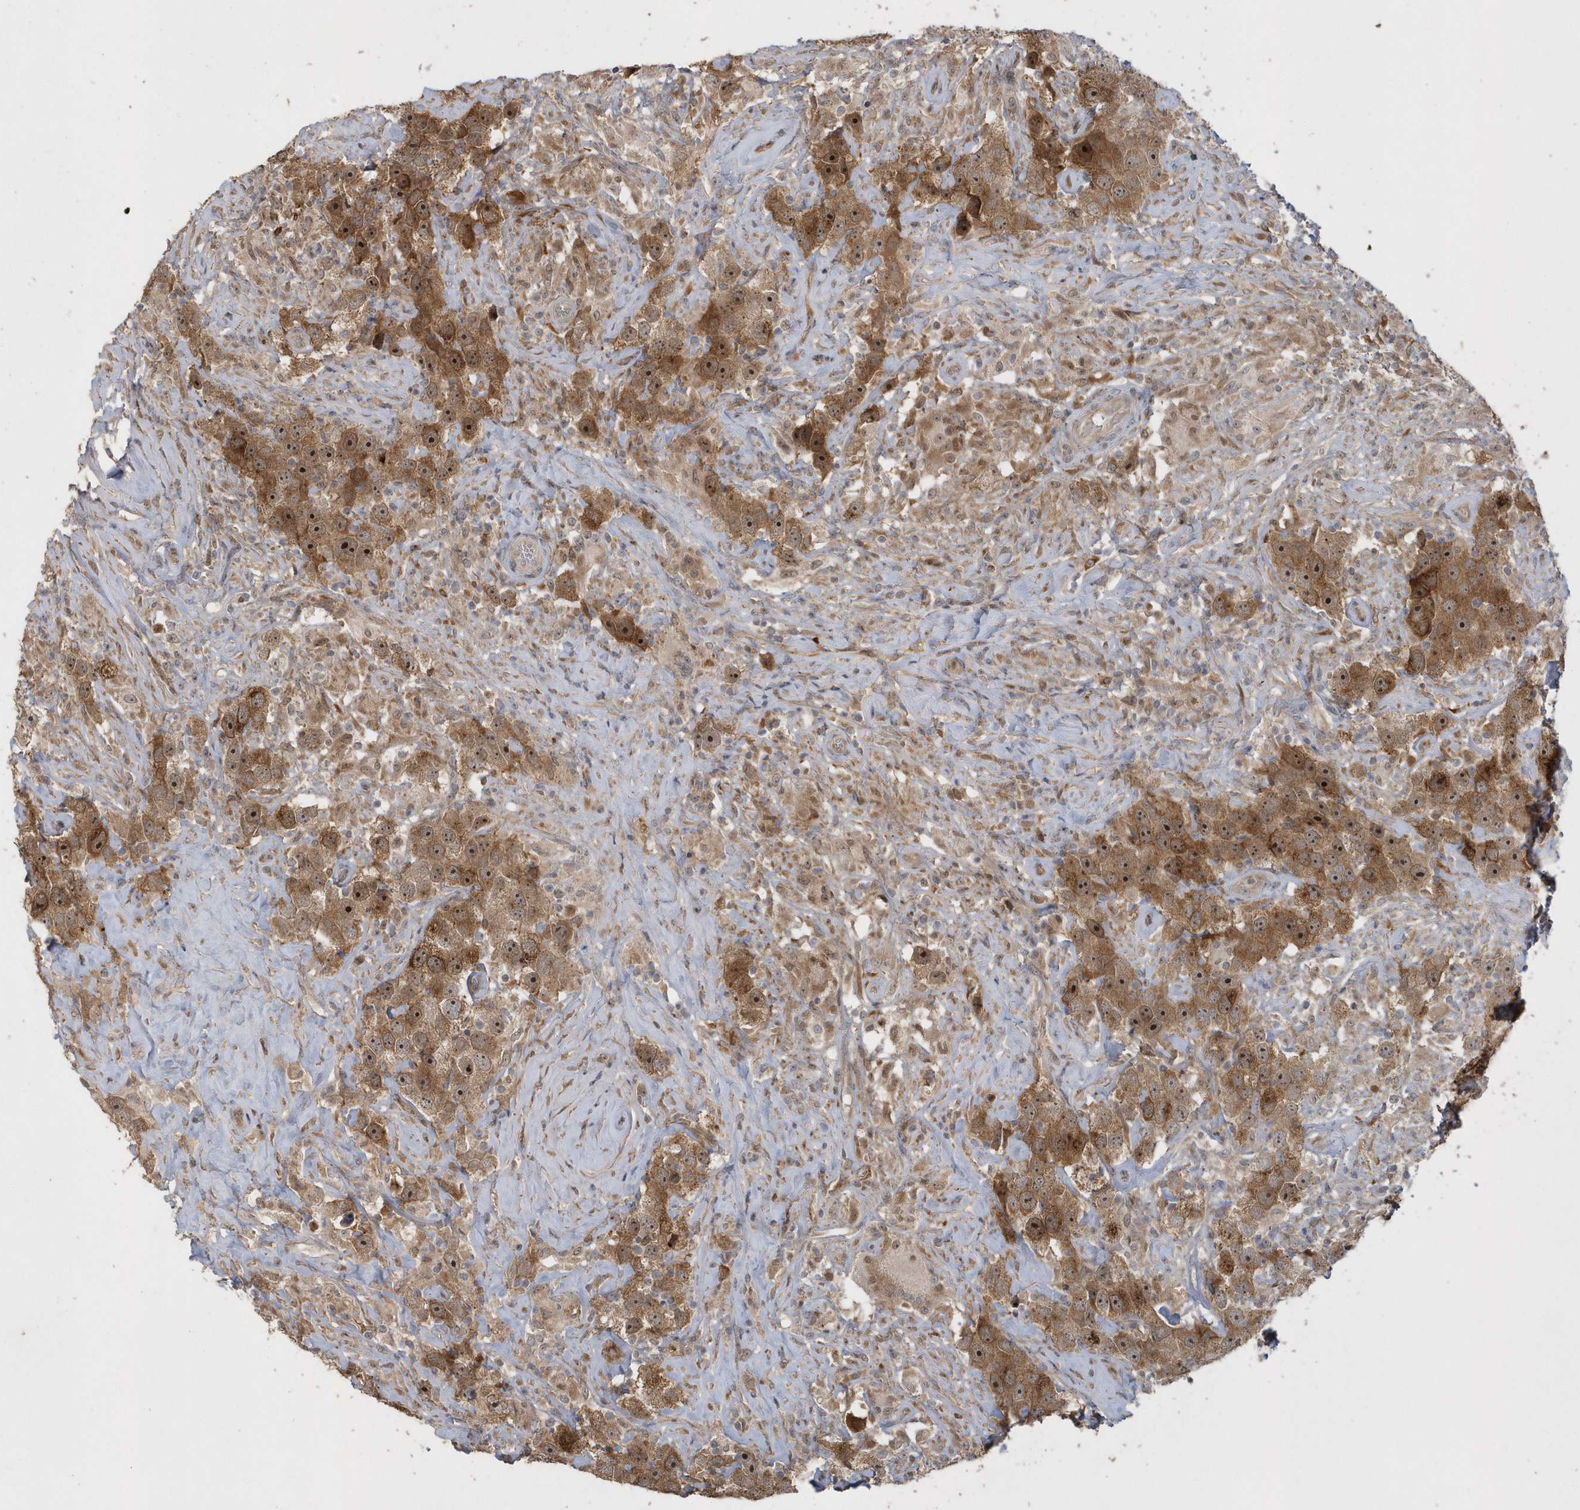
{"staining": {"intensity": "strong", "quantity": ">75%", "location": "cytoplasmic/membranous,nuclear"}, "tissue": "testis cancer", "cell_type": "Tumor cells", "image_type": "cancer", "snomed": [{"axis": "morphology", "description": "Seminoma, NOS"}, {"axis": "topography", "description": "Testis"}], "caption": "An image of human testis cancer stained for a protein displays strong cytoplasmic/membranous and nuclear brown staining in tumor cells.", "gene": "TRAIP", "patient": {"sex": "male", "age": 49}}